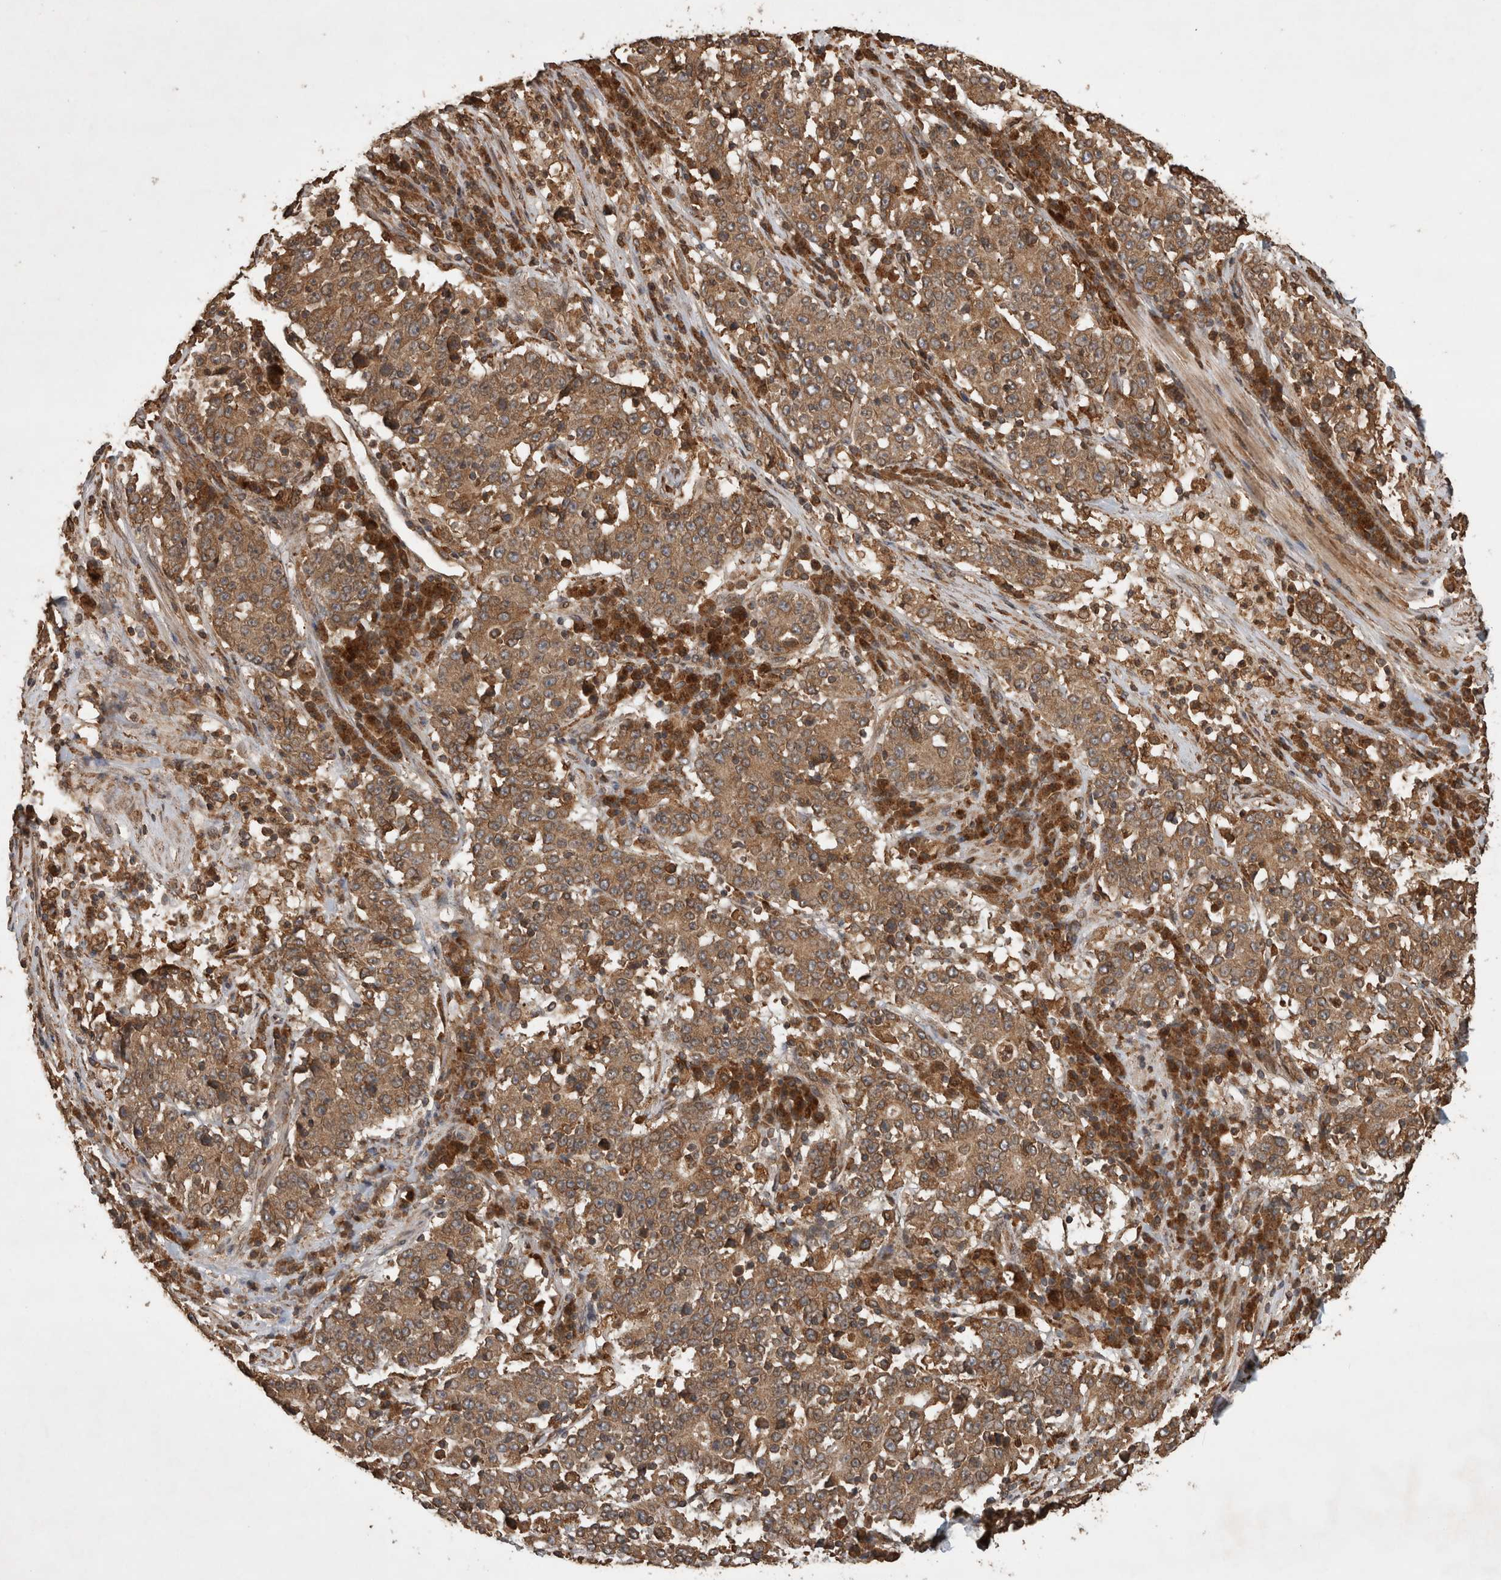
{"staining": {"intensity": "moderate", "quantity": ">75%", "location": "cytoplasmic/membranous"}, "tissue": "stomach cancer", "cell_type": "Tumor cells", "image_type": "cancer", "snomed": [{"axis": "morphology", "description": "Adenocarcinoma, NOS"}, {"axis": "topography", "description": "Stomach"}], "caption": "A brown stain labels moderate cytoplasmic/membranous positivity of a protein in human stomach cancer (adenocarcinoma) tumor cells.", "gene": "OTUD7B", "patient": {"sex": "male", "age": 59}}